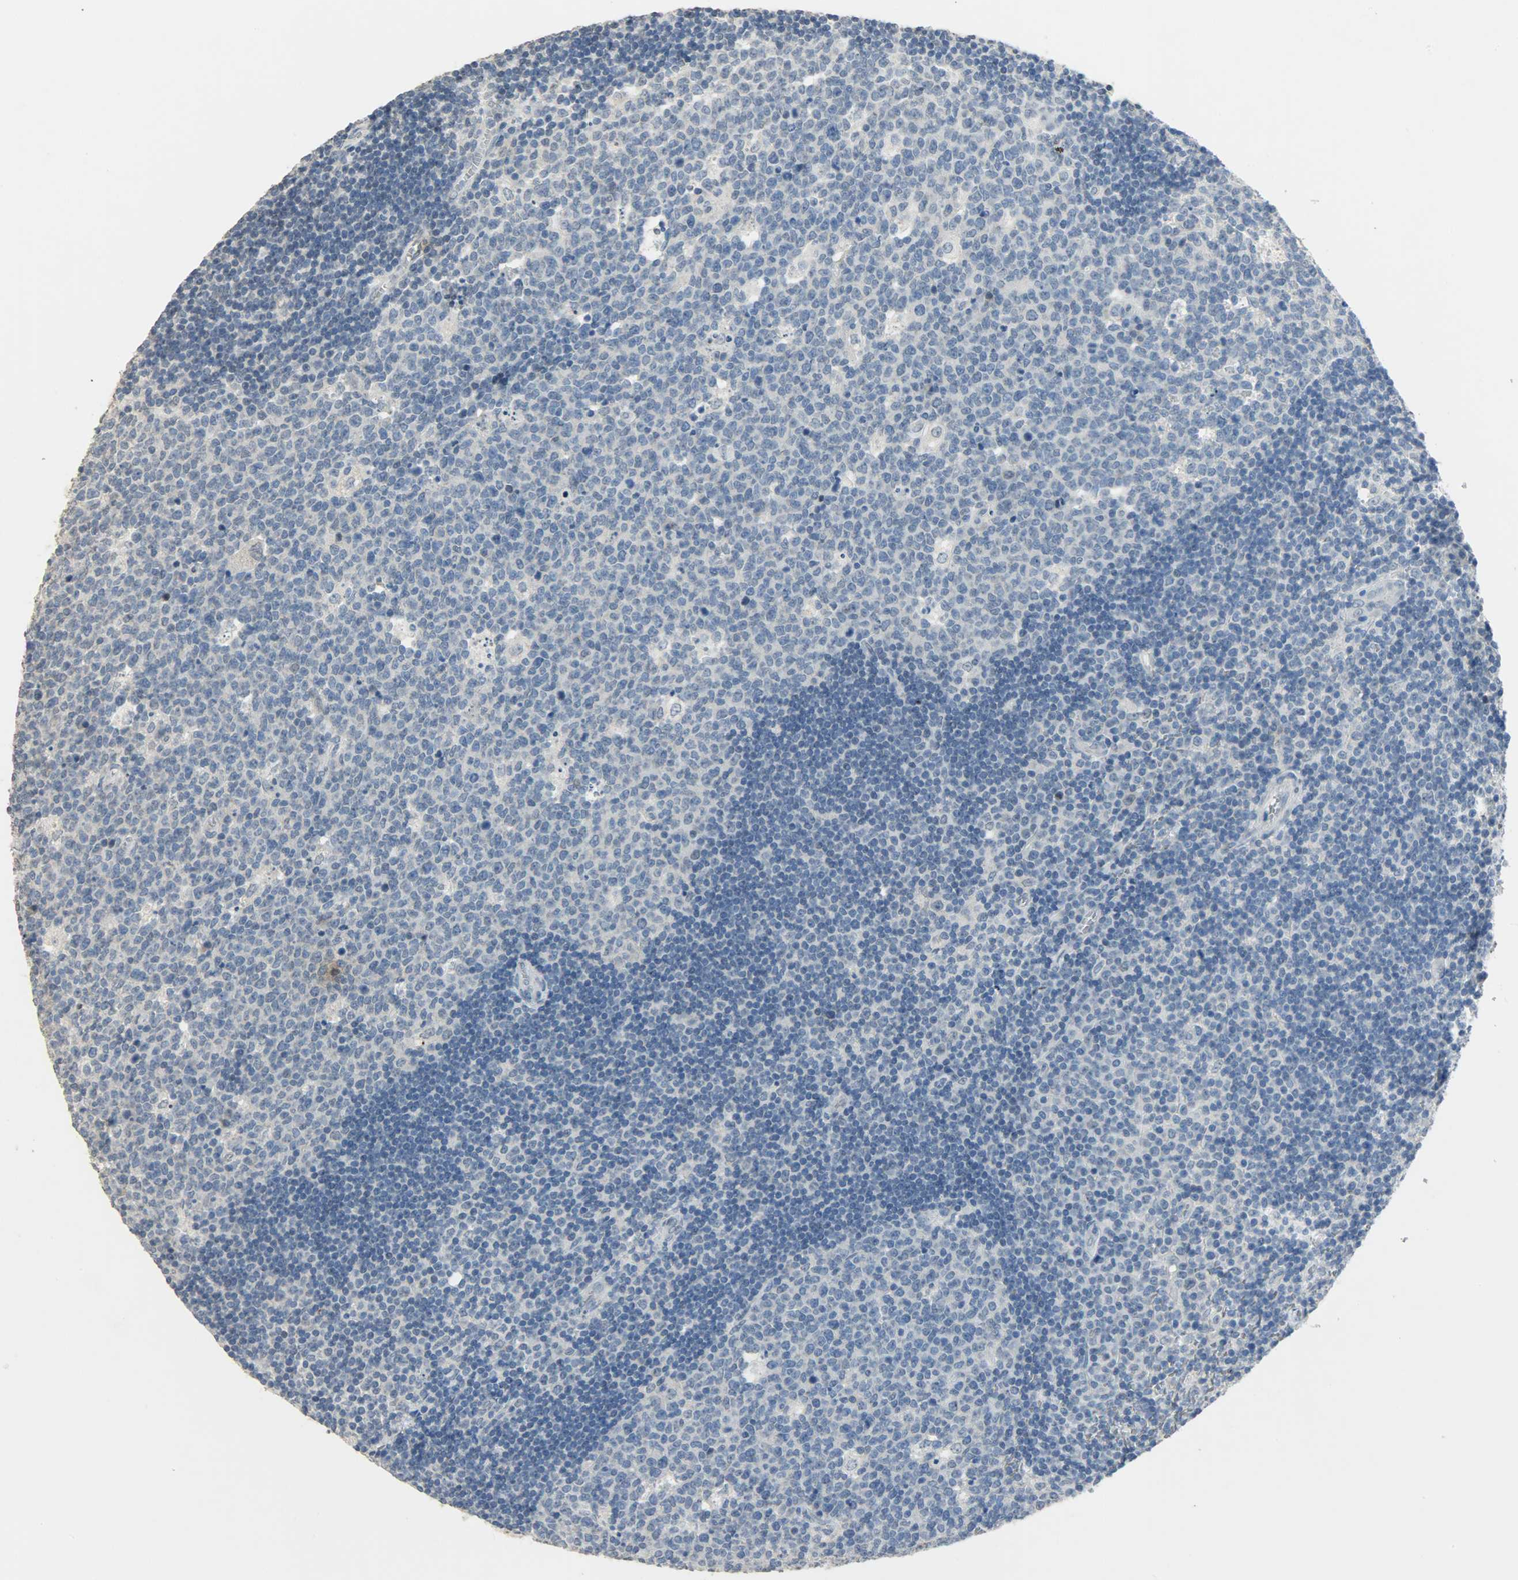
{"staining": {"intensity": "negative", "quantity": "none", "location": "none"}, "tissue": "lymph node", "cell_type": "Germinal center cells", "image_type": "normal", "snomed": [{"axis": "morphology", "description": "Normal tissue, NOS"}, {"axis": "topography", "description": "Lymph node"}, {"axis": "topography", "description": "Salivary gland"}], "caption": "Immunohistochemistry micrograph of unremarkable lymph node stained for a protein (brown), which displays no staining in germinal center cells.", "gene": "DNAJB6", "patient": {"sex": "male", "age": 8}}